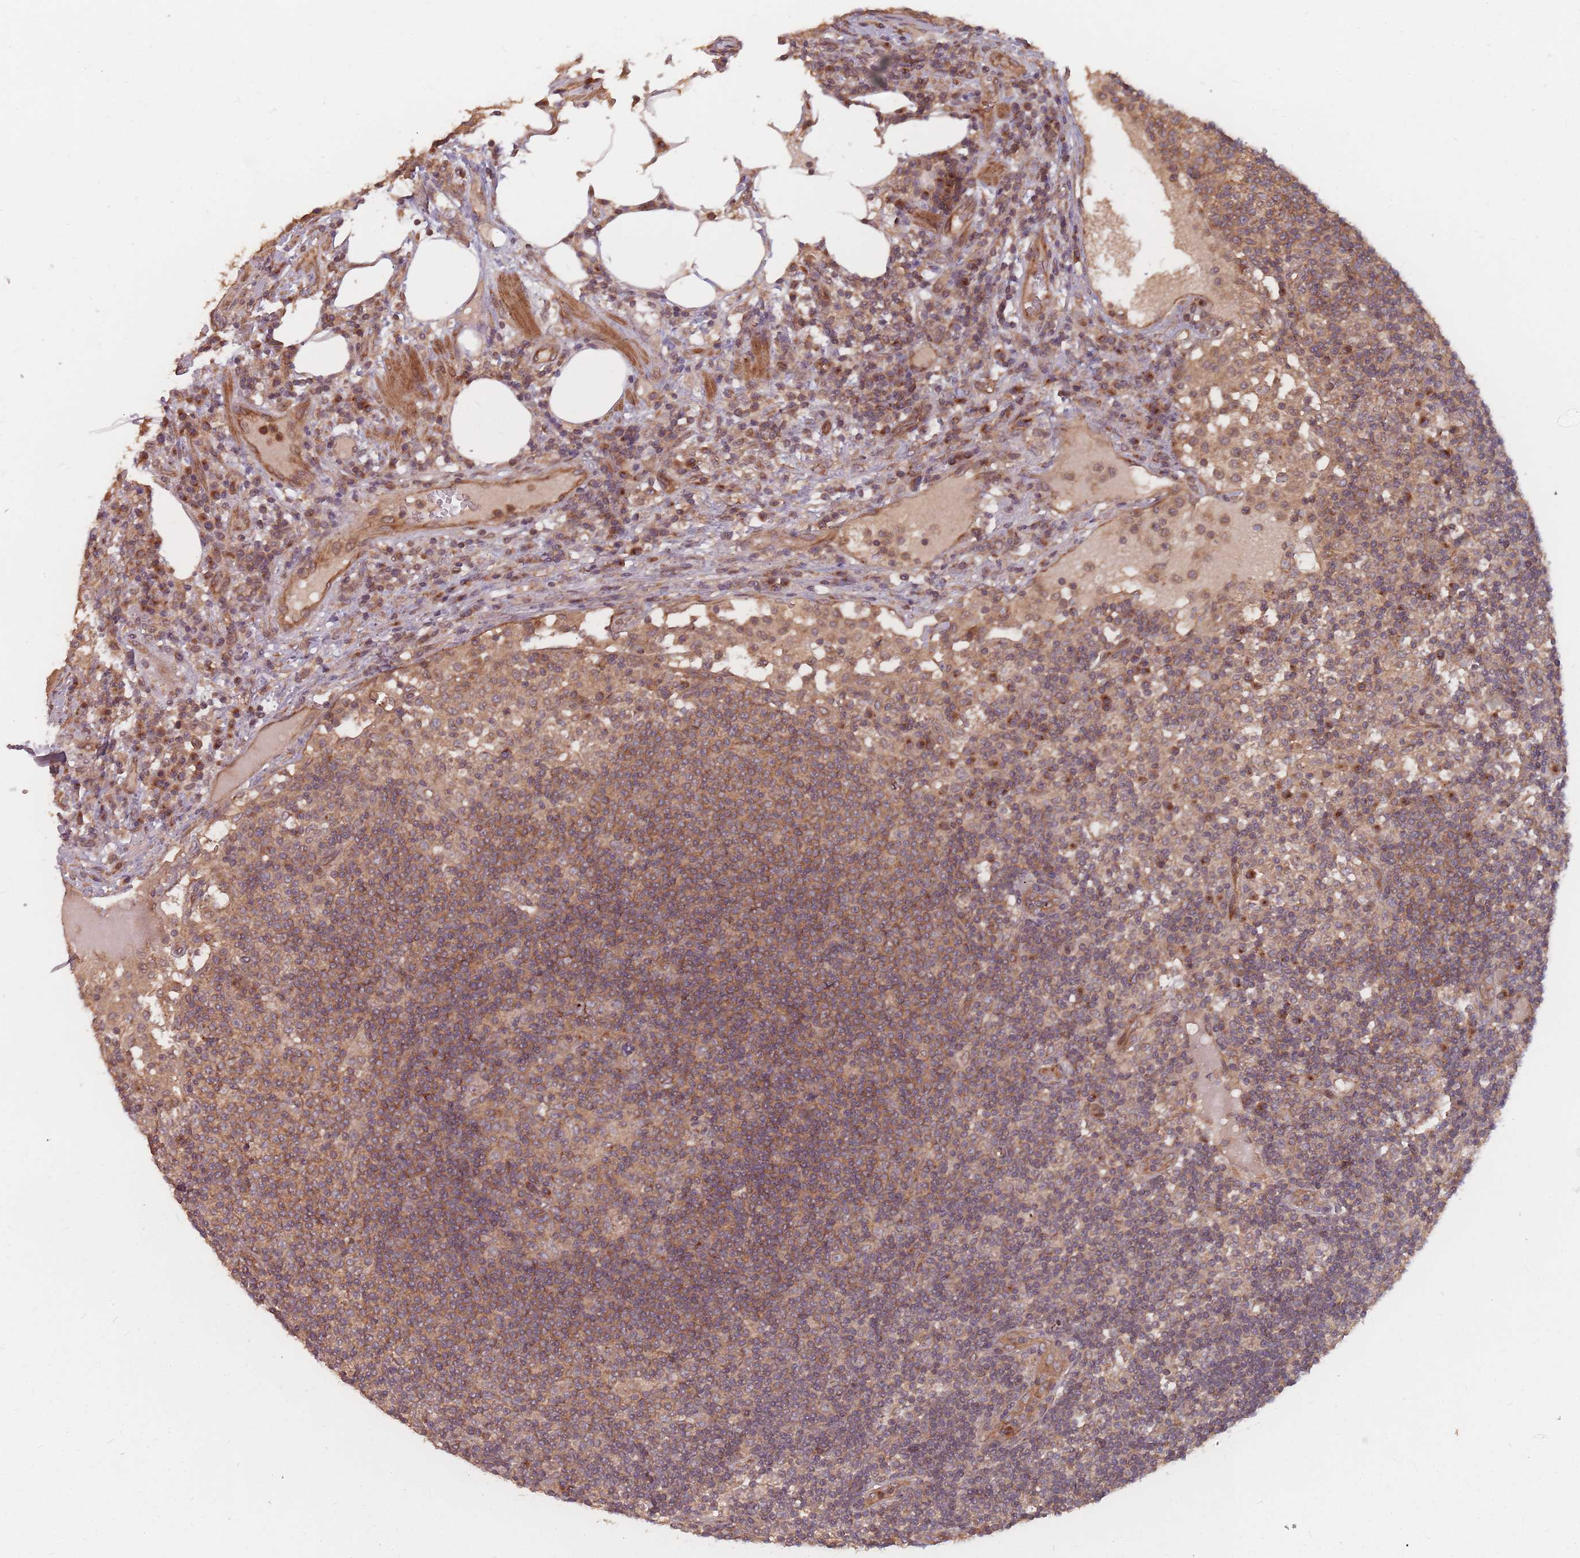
{"staining": {"intensity": "weak", "quantity": ">75%", "location": "cytoplasmic/membranous"}, "tissue": "lymph node", "cell_type": "Germinal center cells", "image_type": "normal", "snomed": [{"axis": "morphology", "description": "Normal tissue, NOS"}, {"axis": "topography", "description": "Lymph node"}], "caption": "This micrograph shows immunohistochemistry staining of normal lymph node, with low weak cytoplasmic/membranous staining in approximately >75% of germinal center cells.", "gene": "C3orf14", "patient": {"sex": "female", "age": 53}}